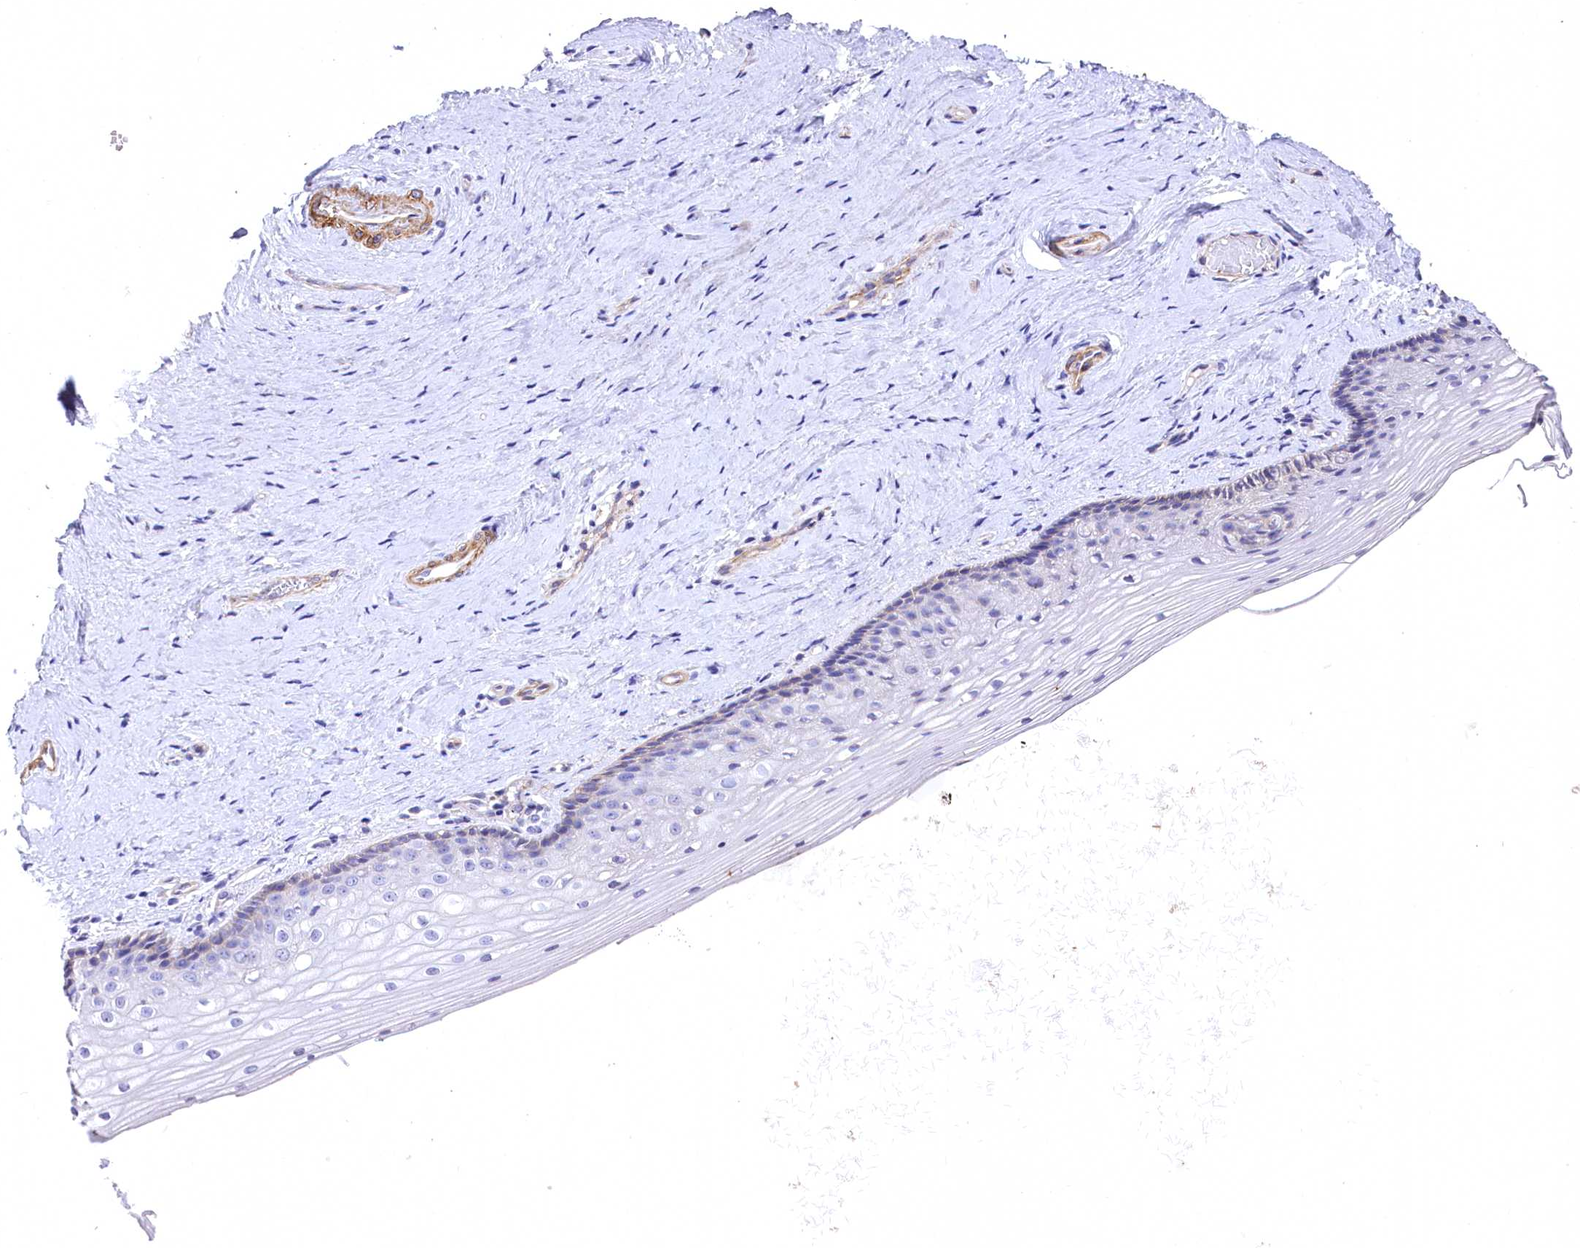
{"staining": {"intensity": "weak", "quantity": "<25%", "location": "cytoplasmic/membranous"}, "tissue": "vagina", "cell_type": "Squamous epithelial cells", "image_type": "normal", "snomed": [{"axis": "morphology", "description": "Normal tissue, NOS"}, {"axis": "topography", "description": "Vagina"}], "caption": "Squamous epithelial cells show no significant staining in unremarkable vagina. (Immunohistochemistry (ihc), brightfield microscopy, high magnification).", "gene": "RDH16", "patient": {"sex": "female", "age": 46}}